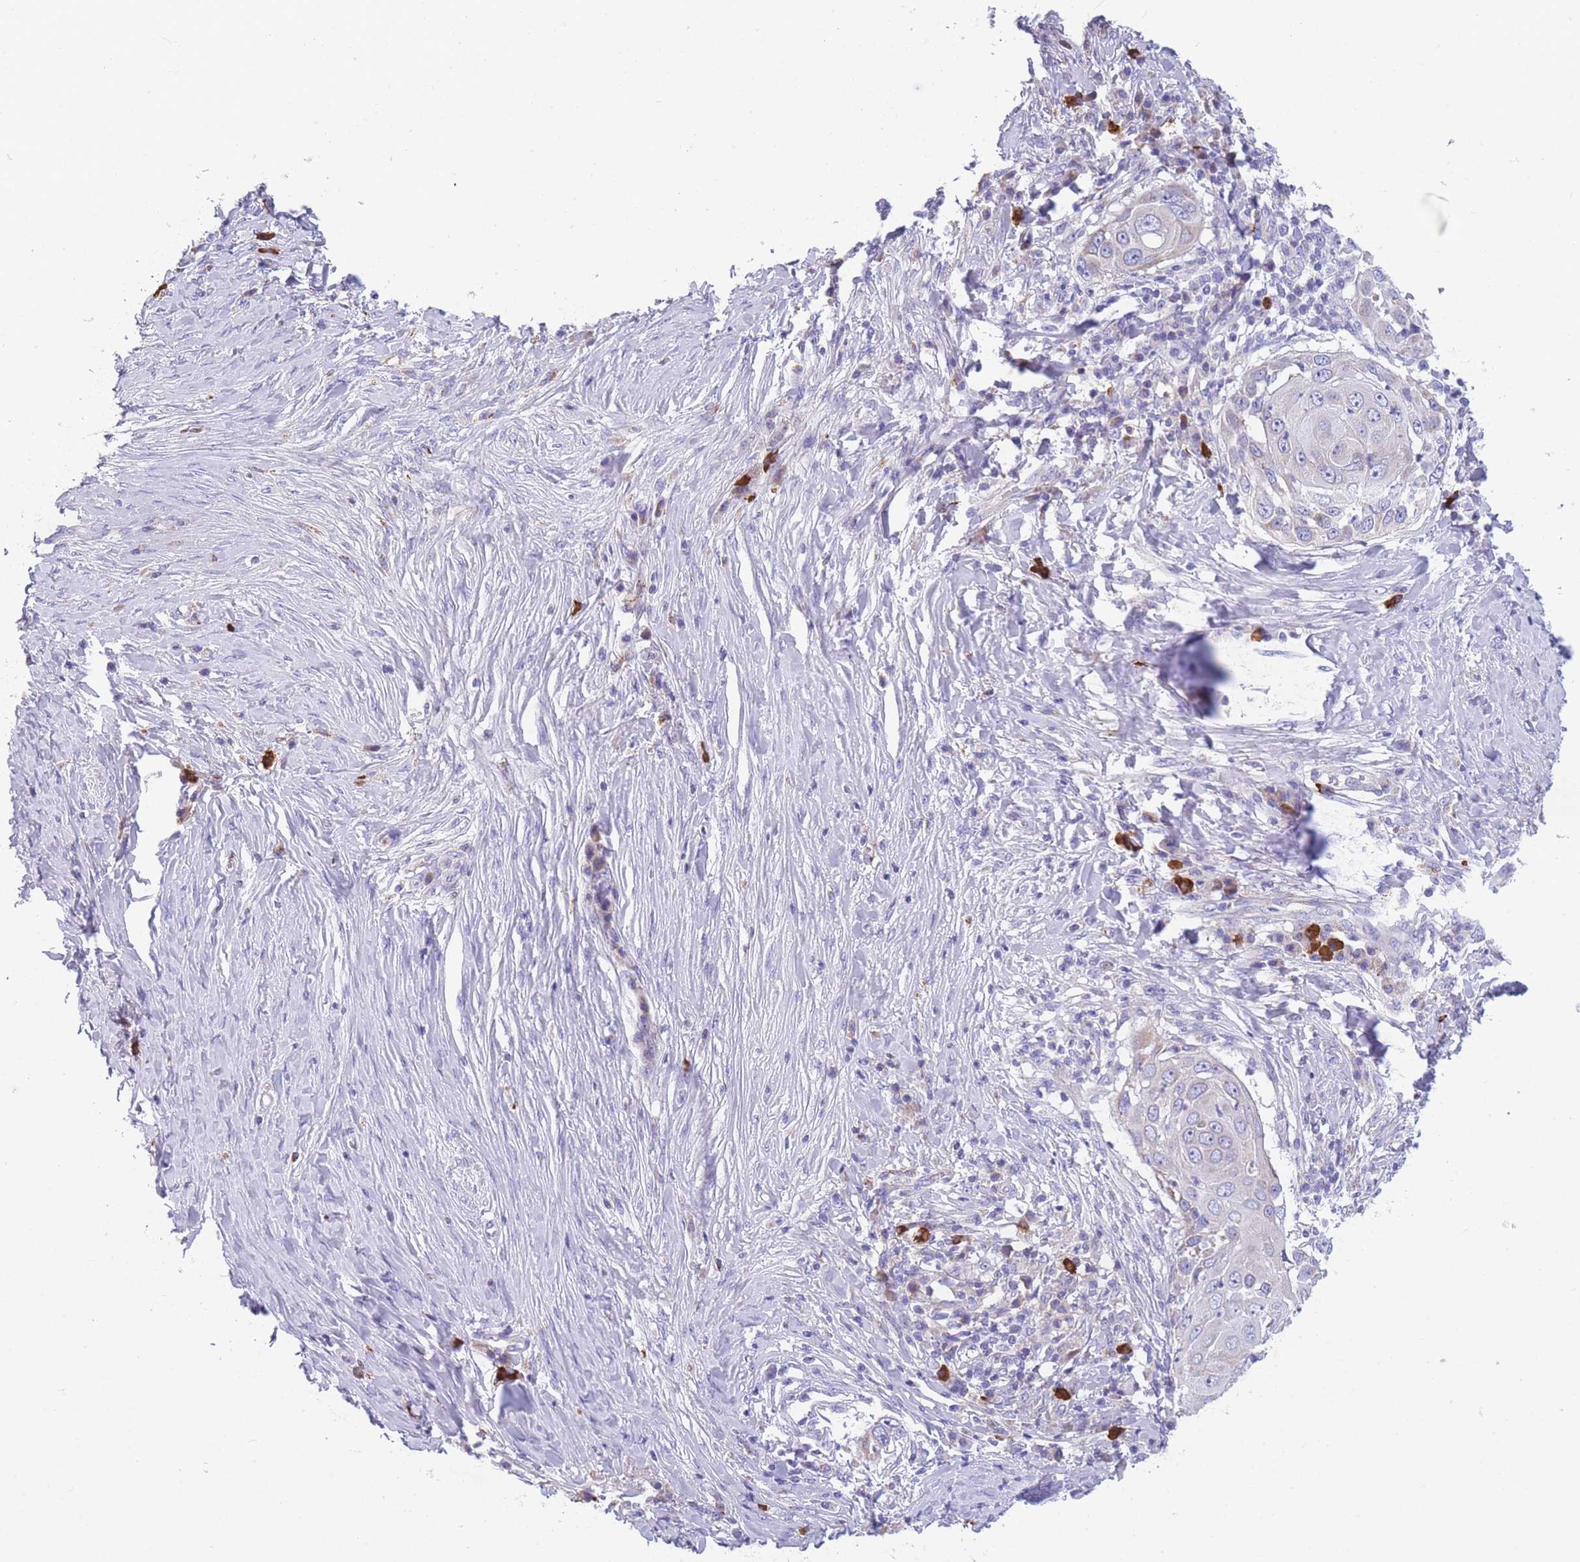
{"staining": {"intensity": "negative", "quantity": "none", "location": "none"}, "tissue": "skin cancer", "cell_type": "Tumor cells", "image_type": "cancer", "snomed": [{"axis": "morphology", "description": "Squamous cell carcinoma, NOS"}, {"axis": "topography", "description": "Skin"}], "caption": "An IHC photomicrograph of squamous cell carcinoma (skin) is shown. There is no staining in tumor cells of squamous cell carcinoma (skin).", "gene": "DHRS11", "patient": {"sex": "female", "age": 44}}